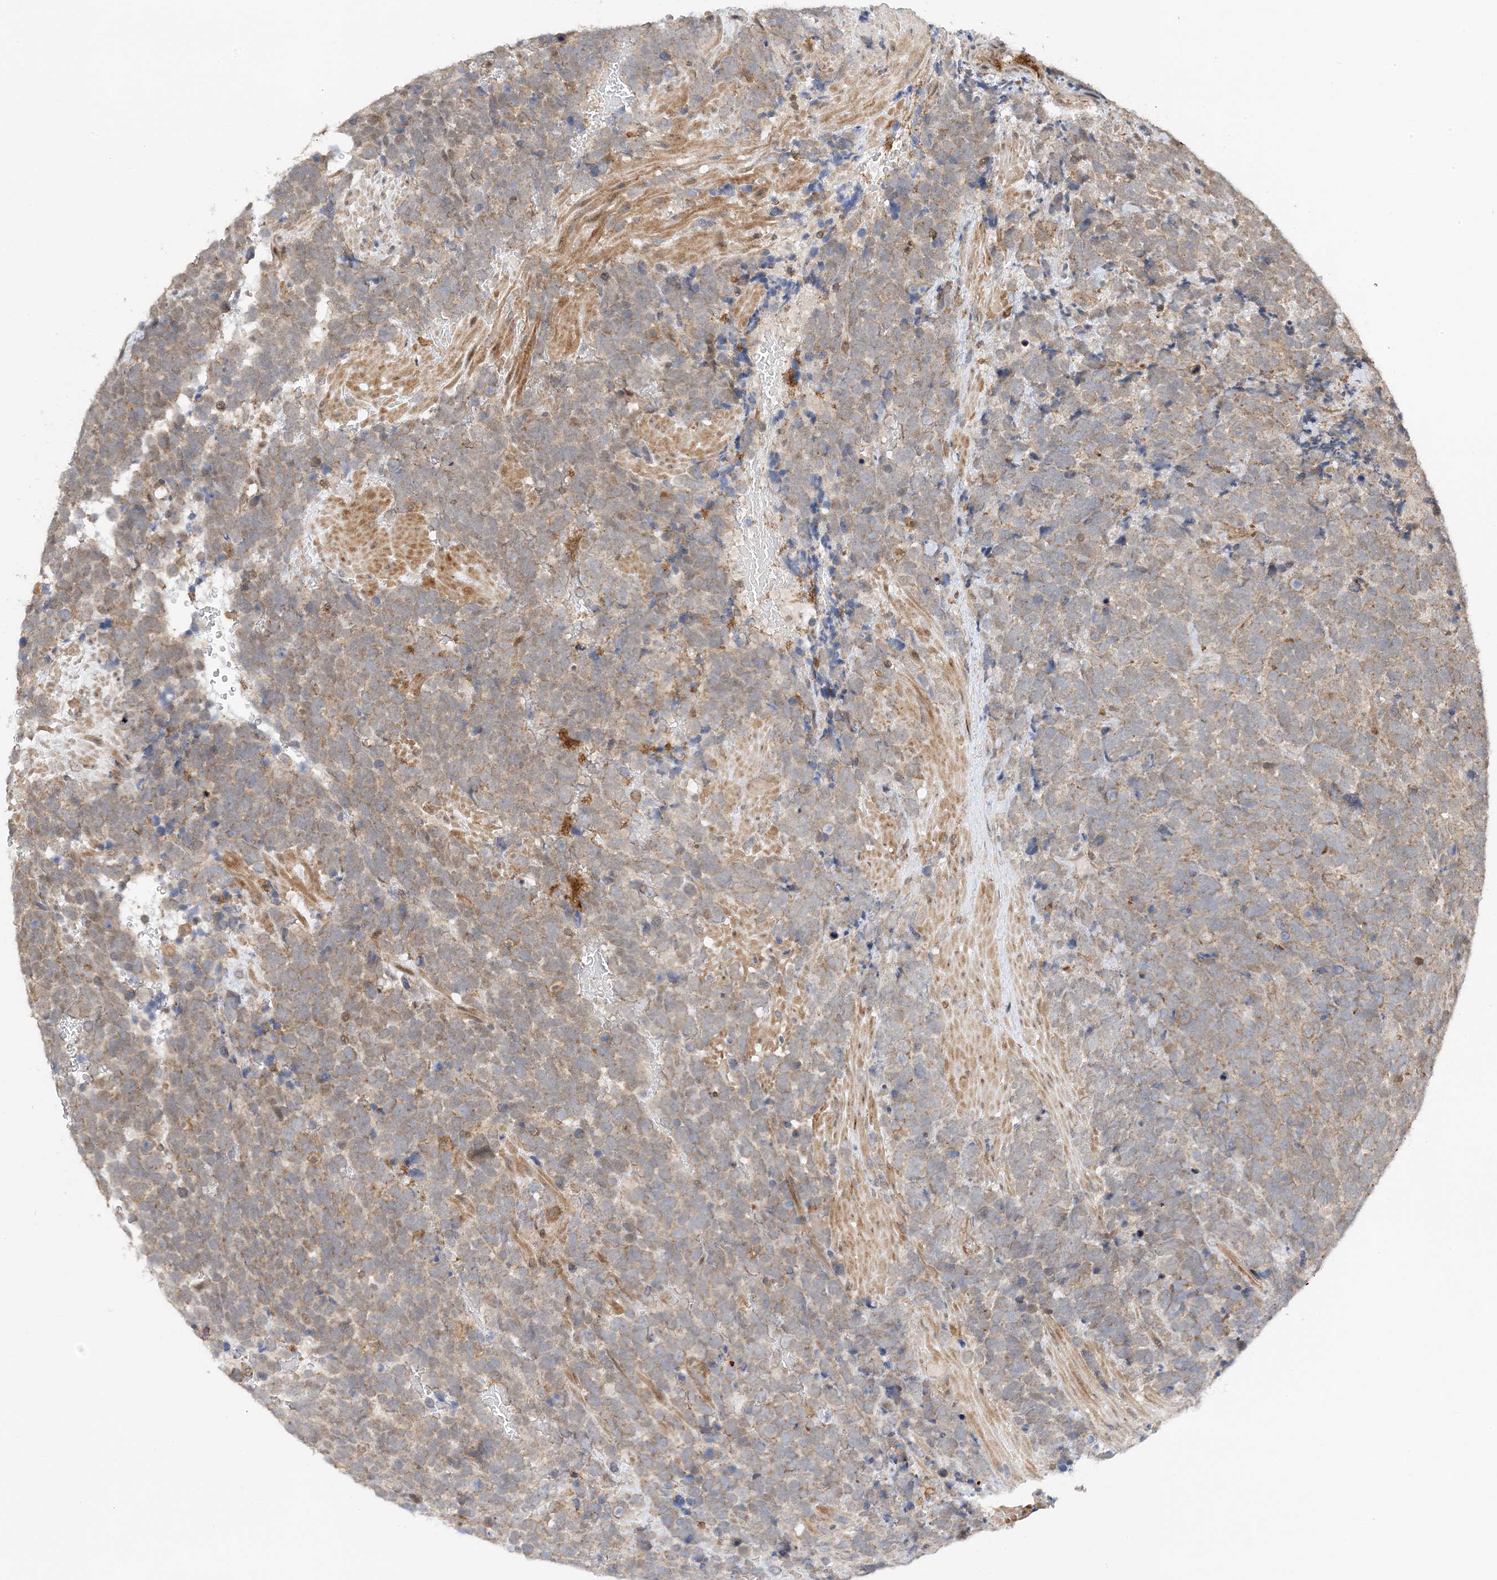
{"staining": {"intensity": "moderate", "quantity": ">75%", "location": "cytoplasmic/membranous"}, "tissue": "urothelial cancer", "cell_type": "Tumor cells", "image_type": "cancer", "snomed": [{"axis": "morphology", "description": "Urothelial carcinoma, High grade"}, {"axis": "topography", "description": "Urinary bladder"}], "caption": "Immunohistochemical staining of urothelial cancer exhibits medium levels of moderate cytoplasmic/membranous protein staining in about >75% of tumor cells.", "gene": "TATDN3", "patient": {"sex": "female", "age": 82}}